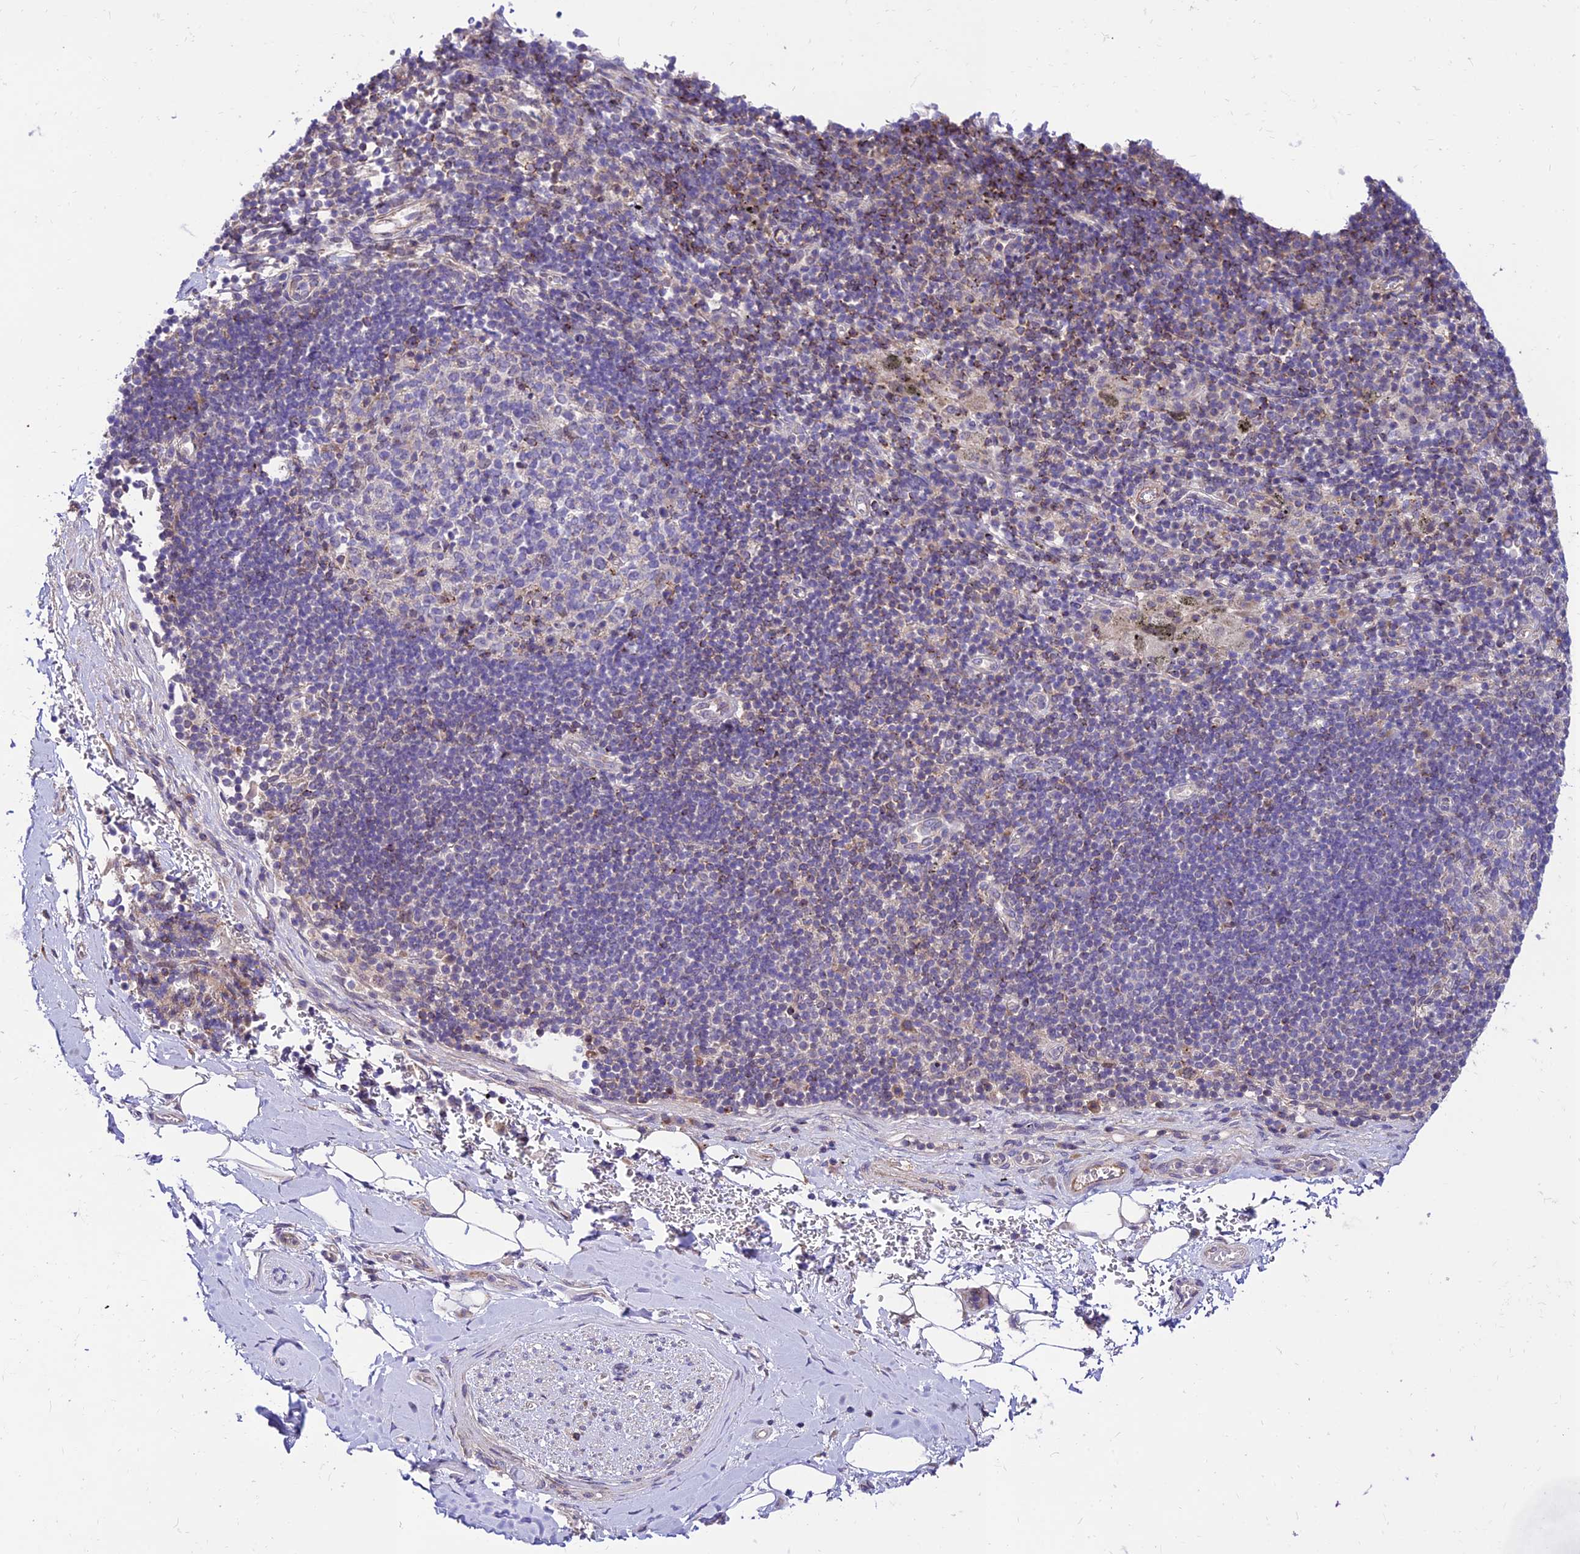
{"staining": {"intensity": "negative", "quantity": "none", "location": "none"}, "tissue": "adipose tissue", "cell_type": "Adipocytes", "image_type": "normal", "snomed": [{"axis": "morphology", "description": "Normal tissue, NOS"}, {"axis": "topography", "description": "Lymph node"}, {"axis": "topography", "description": "Cartilage tissue"}, {"axis": "topography", "description": "Bronchus"}], "caption": "Immunohistochemical staining of benign adipose tissue reveals no significant positivity in adipocytes.", "gene": "C6orf132", "patient": {"sex": "male", "age": 63}}